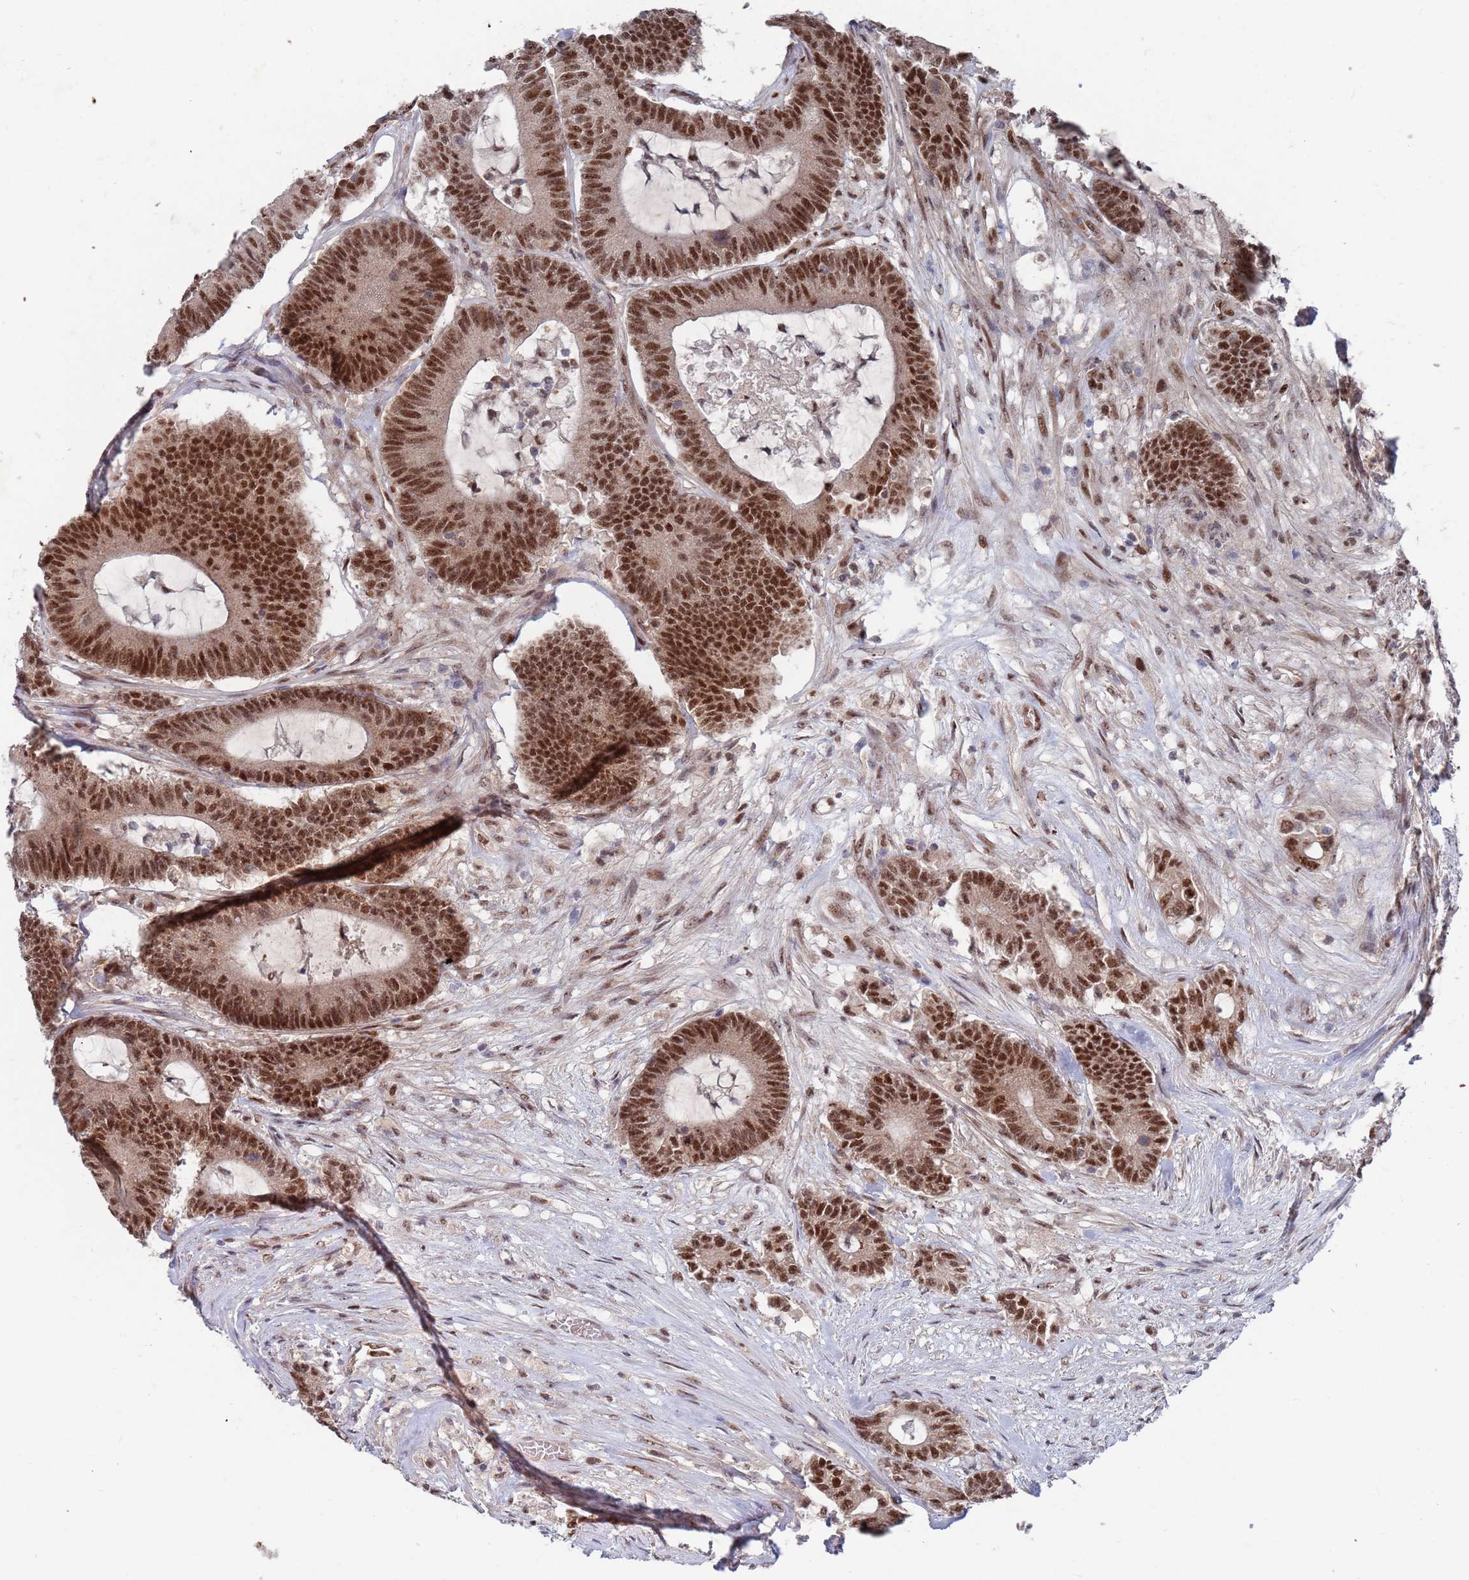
{"staining": {"intensity": "moderate", "quantity": ">75%", "location": "nuclear"}, "tissue": "colorectal cancer", "cell_type": "Tumor cells", "image_type": "cancer", "snomed": [{"axis": "morphology", "description": "Adenocarcinoma, NOS"}, {"axis": "topography", "description": "Colon"}], "caption": "This is an image of immunohistochemistry (IHC) staining of colorectal adenocarcinoma, which shows moderate positivity in the nuclear of tumor cells.", "gene": "RPP25", "patient": {"sex": "female", "age": 84}}